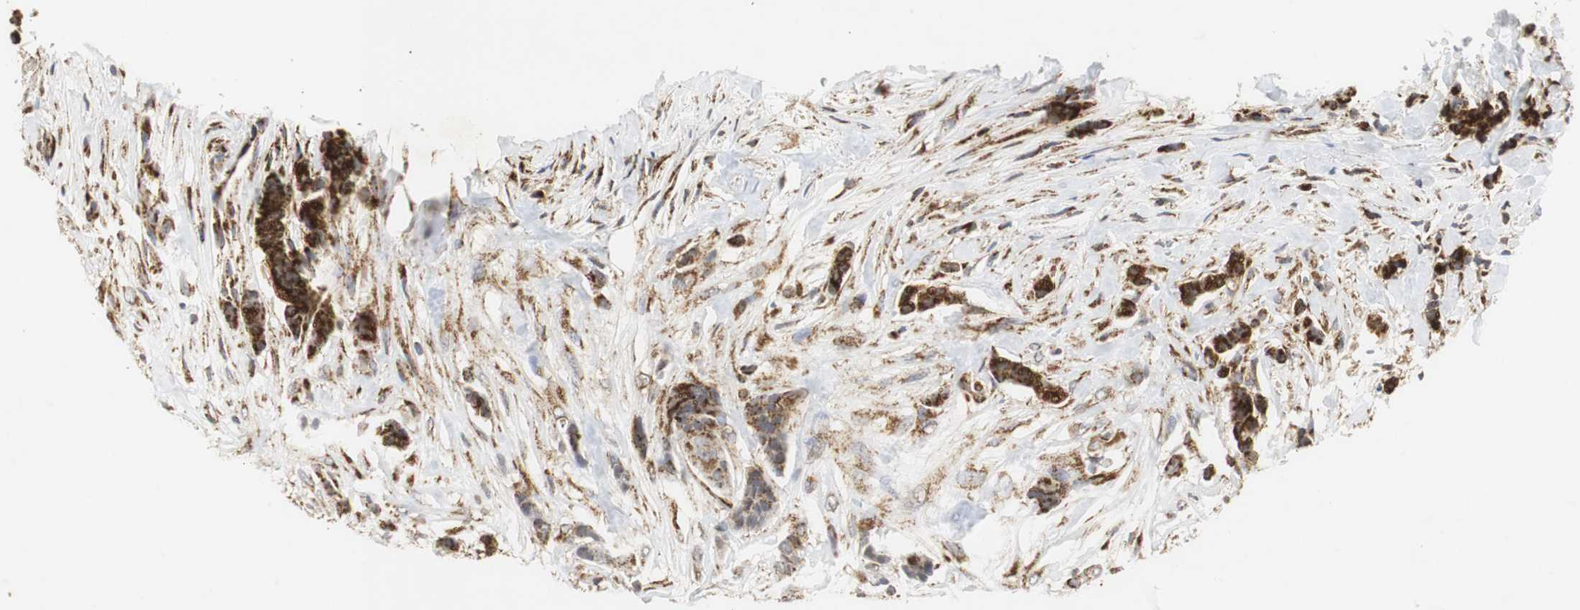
{"staining": {"intensity": "strong", "quantity": ">75%", "location": "cytoplasmic/membranous"}, "tissue": "breast cancer", "cell_type": "Tumor cells", "image_type": "cancer", "snomed": [{"axis": "morphology", "description": "Duct carcinoma"}, {"axis": "topography", "description": "Breast"}], "caption": "Protein expression by immunohistochemistry (IHC) reveals strong cytoplasmic/membranous expression in about >75% of tumor cells in breast cancer.", "gene": "HSD17B10", "patient": {"sex": "female", "age": 40}}